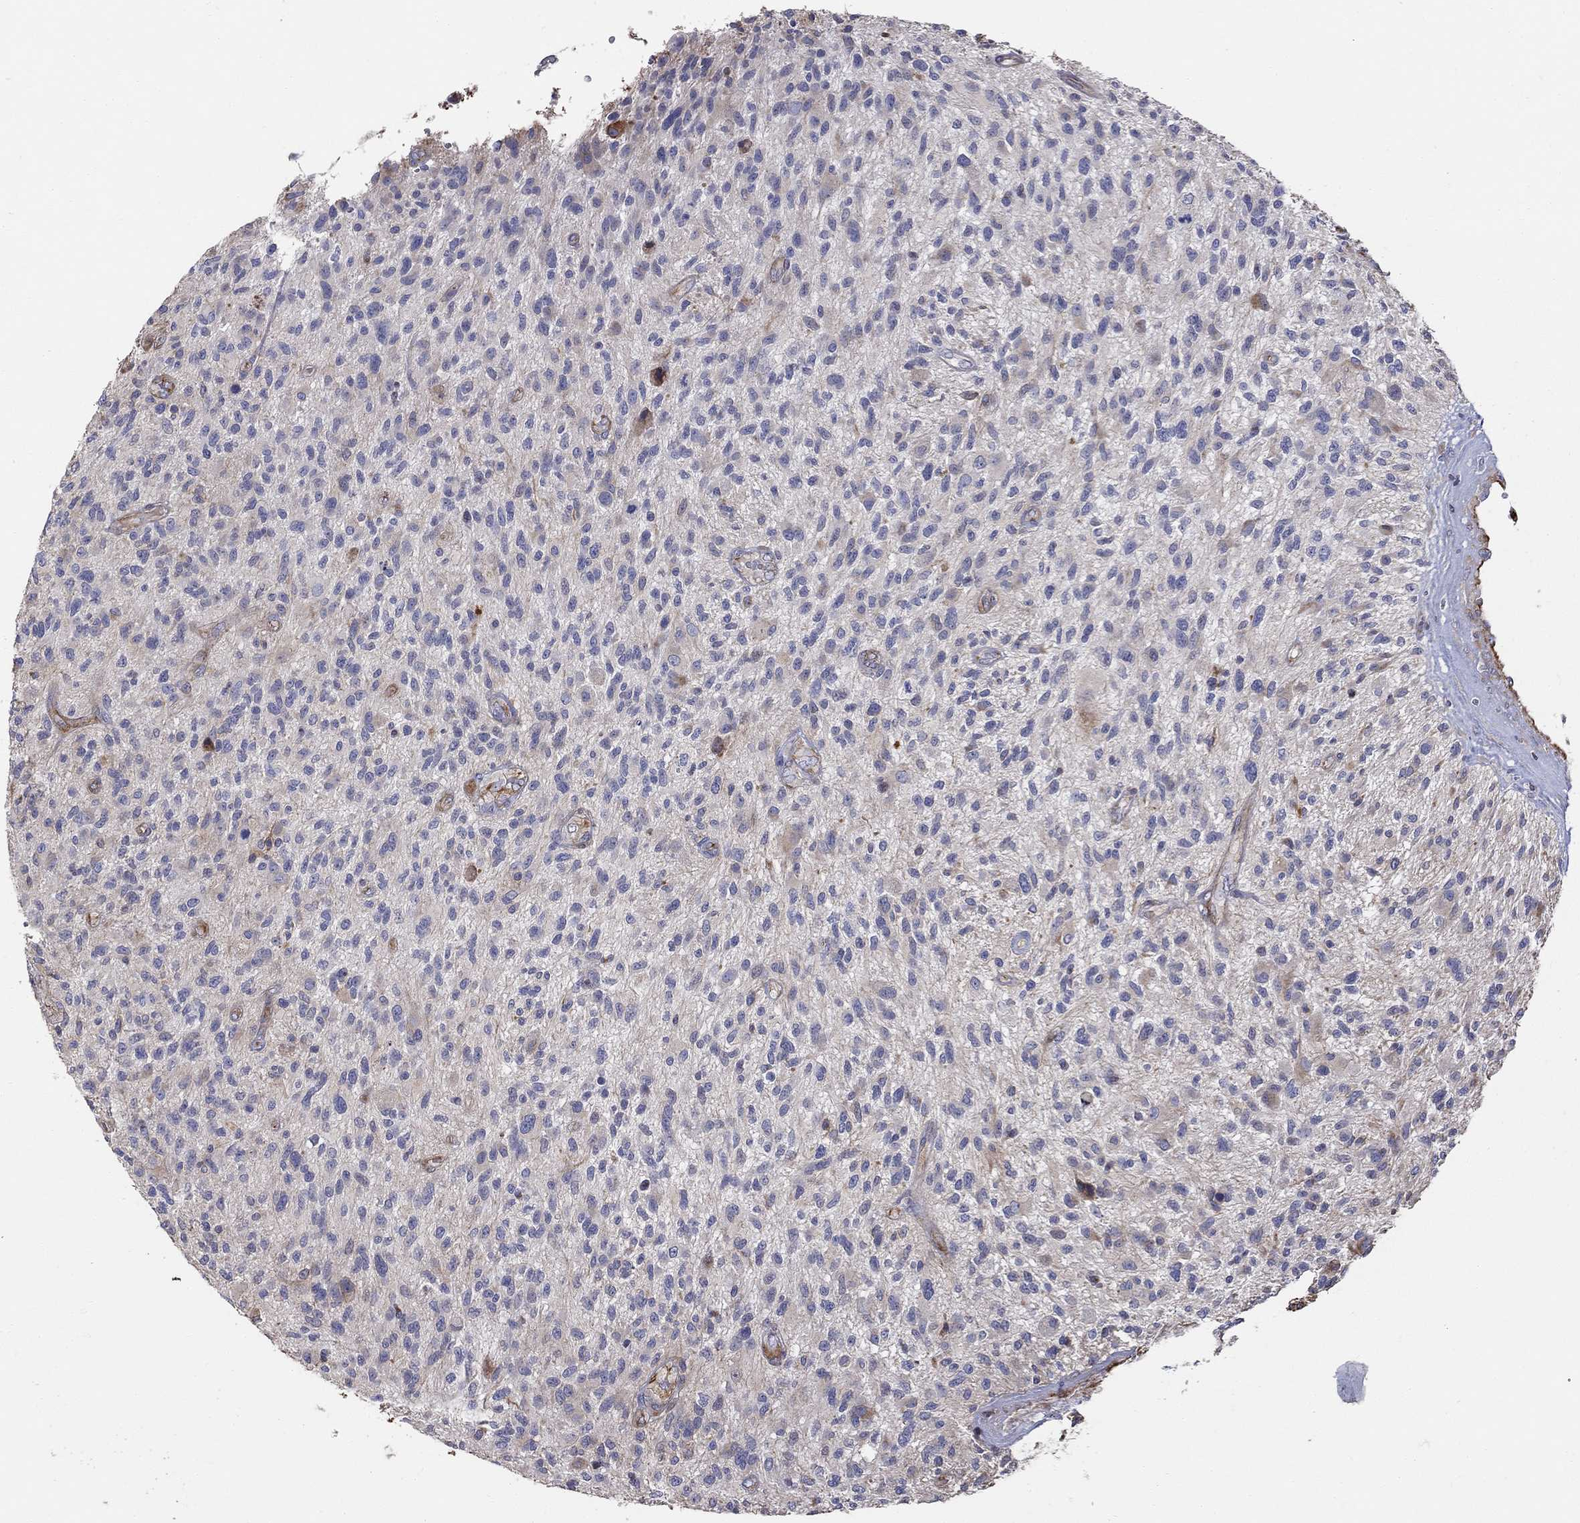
{"staining": {"intensity": "negative", "quantity": "none", "location": "none"}, "tissue": "glioma", "cell_type": "Tumor cells", "image_type": "cancer", "snomed": [{"axis": "morphology", "description": "Glioma, malignant, High grade"}, {"axis": "topography", "description": "Brain"}], "caption": "Immunohistochemistry (IHC) of glioma exhibits no positivity in tumor cells.", "gene": "NPHP1", "patient": {"sex": "male", "age": 47}}